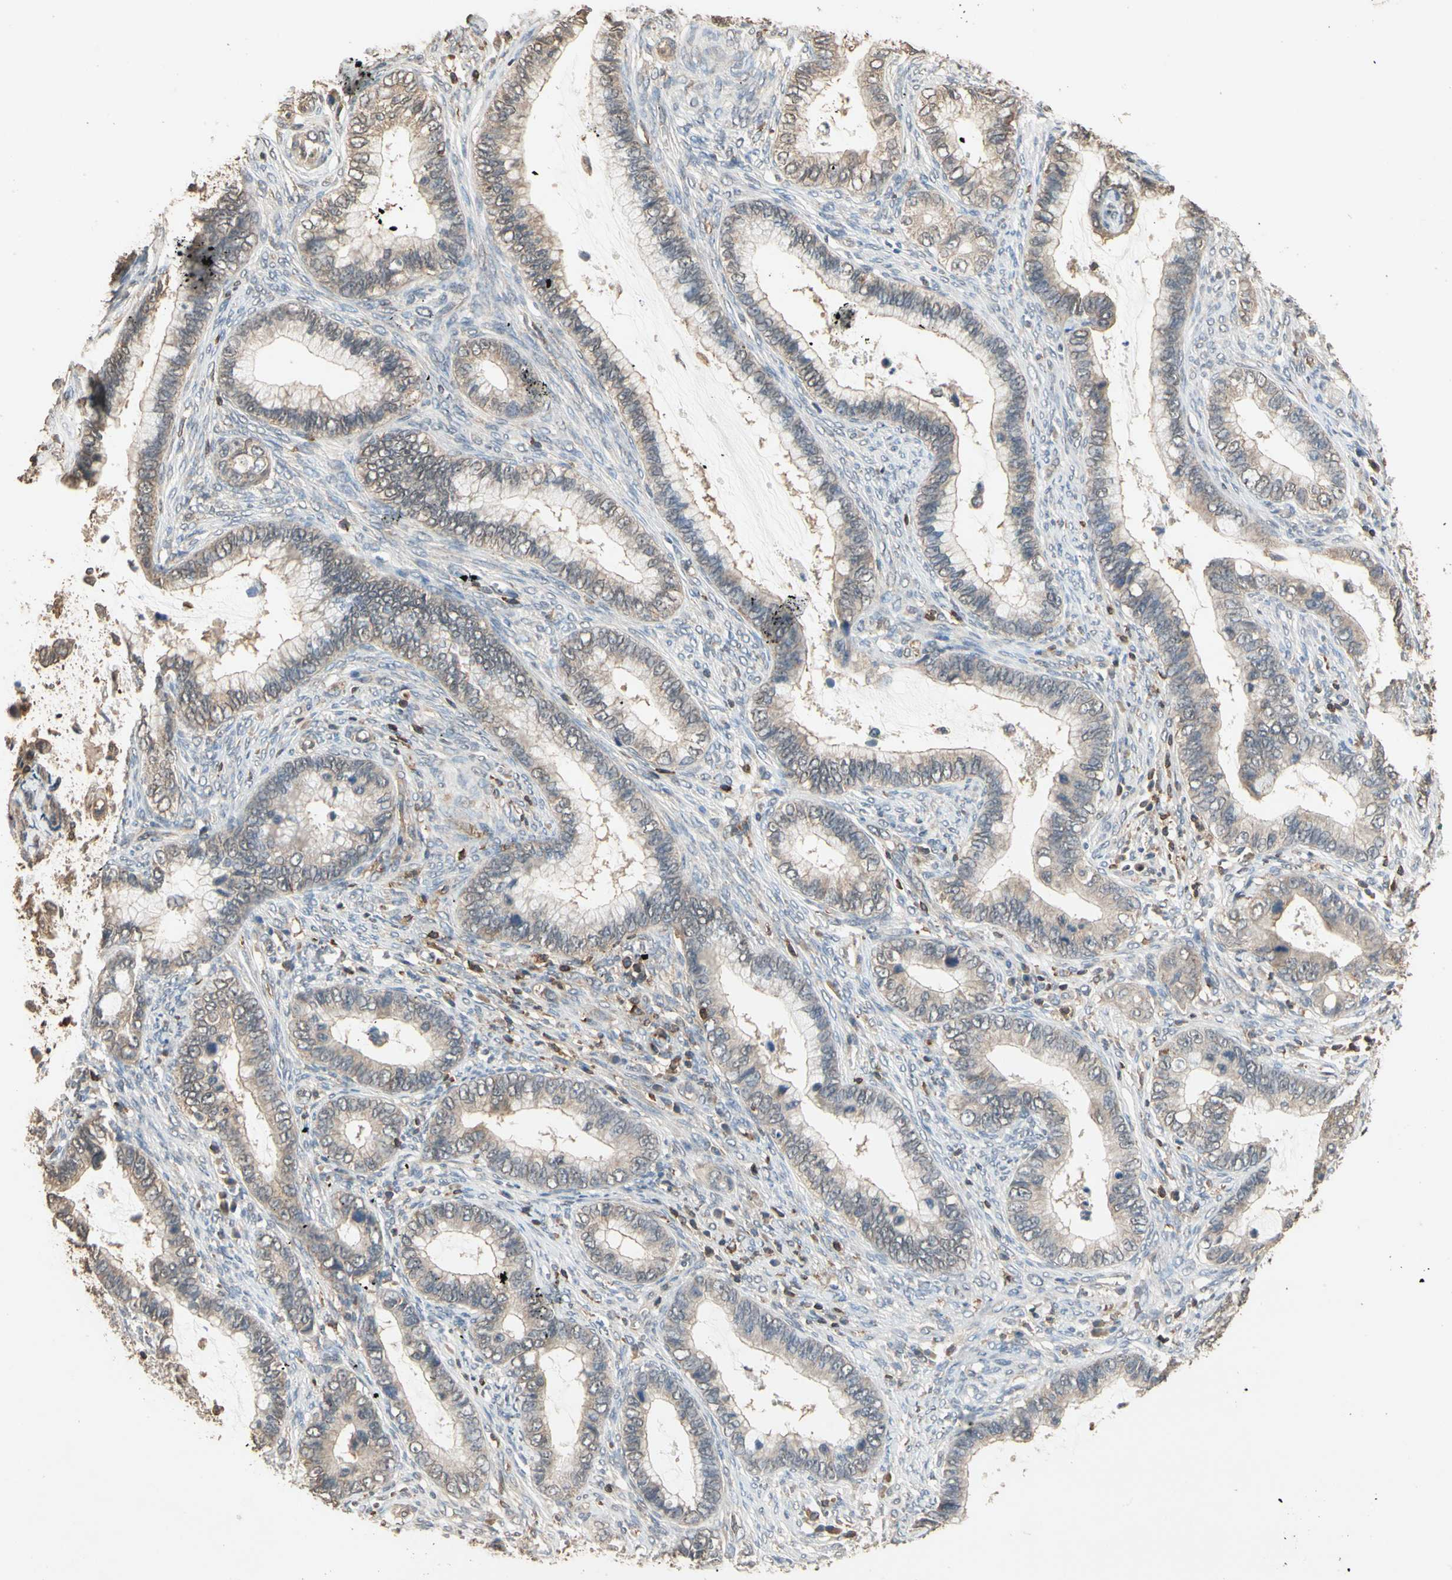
{"staining": {"intensity": "weak", "quantity": "<25%", "location": "cytoplasmic/membranous"}, "tissue": "cervical cancer", "cell_type": "Tumor cells", "image_type": "cancer", "snomed": [{"axis": "morphology", "description": "Adenocarcinoma, NOS"}, {"axis": "topography", "description": "Cervix"}], "caption": "Immunohistochemical staining of cervical cancer demonstrates no significant staining in tumor cells. (DAB (3,3'-diaminobenzidine) immunohistochemistry, high magnification).", "gene": "MAP3K10", "patient": {"sex": "female", "age": 44}}